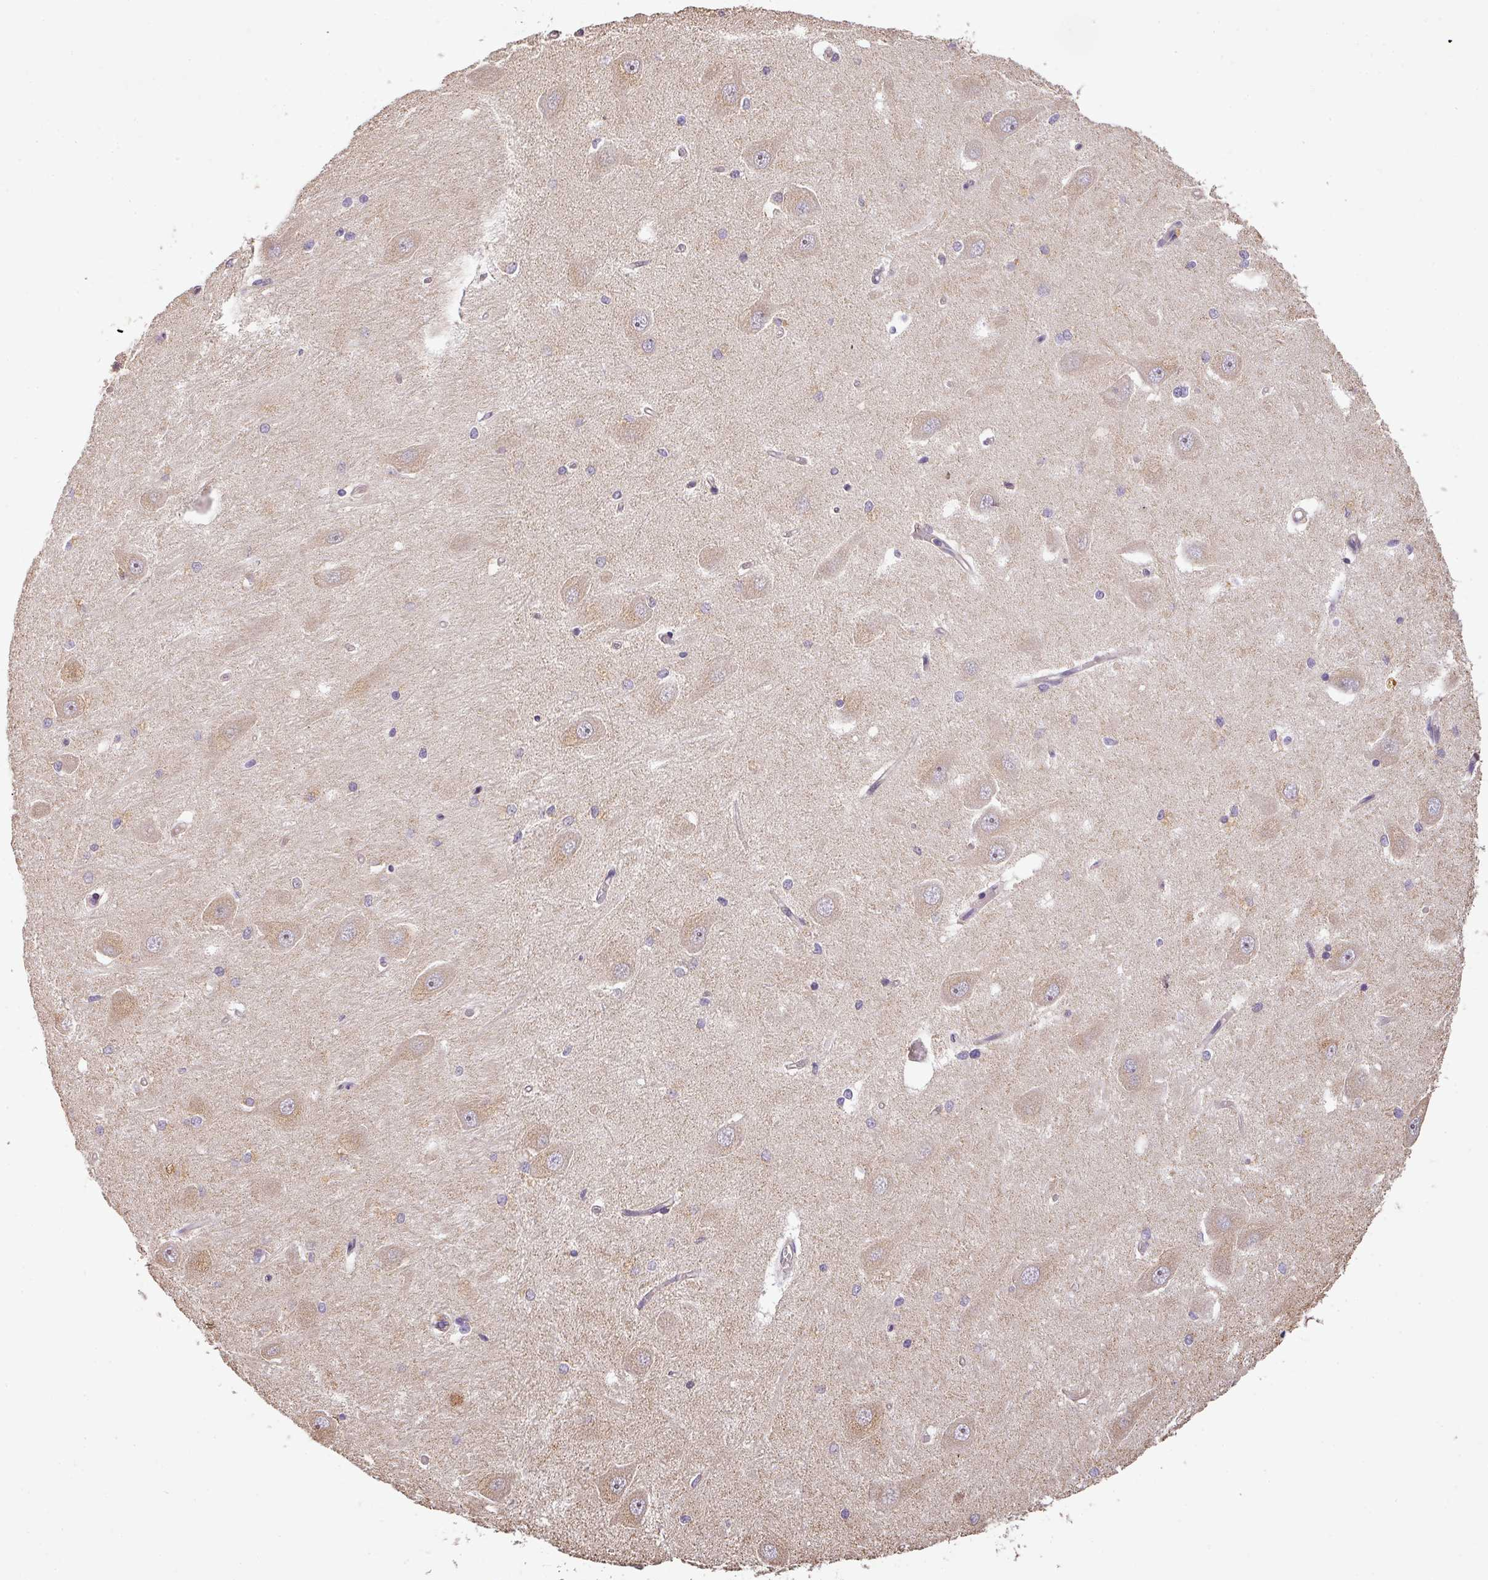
{"staining": {"intensity": "negative", "quantity": "none", "location": "none"}, "tissue": "hippocampus", "cell_type": "Glial cells", "image_type": "normal", "snomed": [{"axis": "morphology", "description": "Normal tissue, NOS"}, {"axis": "topography", "description": "Hippocampus"}], "caption": "Glial cells are negative for brown protein staining in normal hippocampus. Nuclei are stained in blue.", "gene": "BPIFB3", "patient": {"sex": "male", "age": 45}}